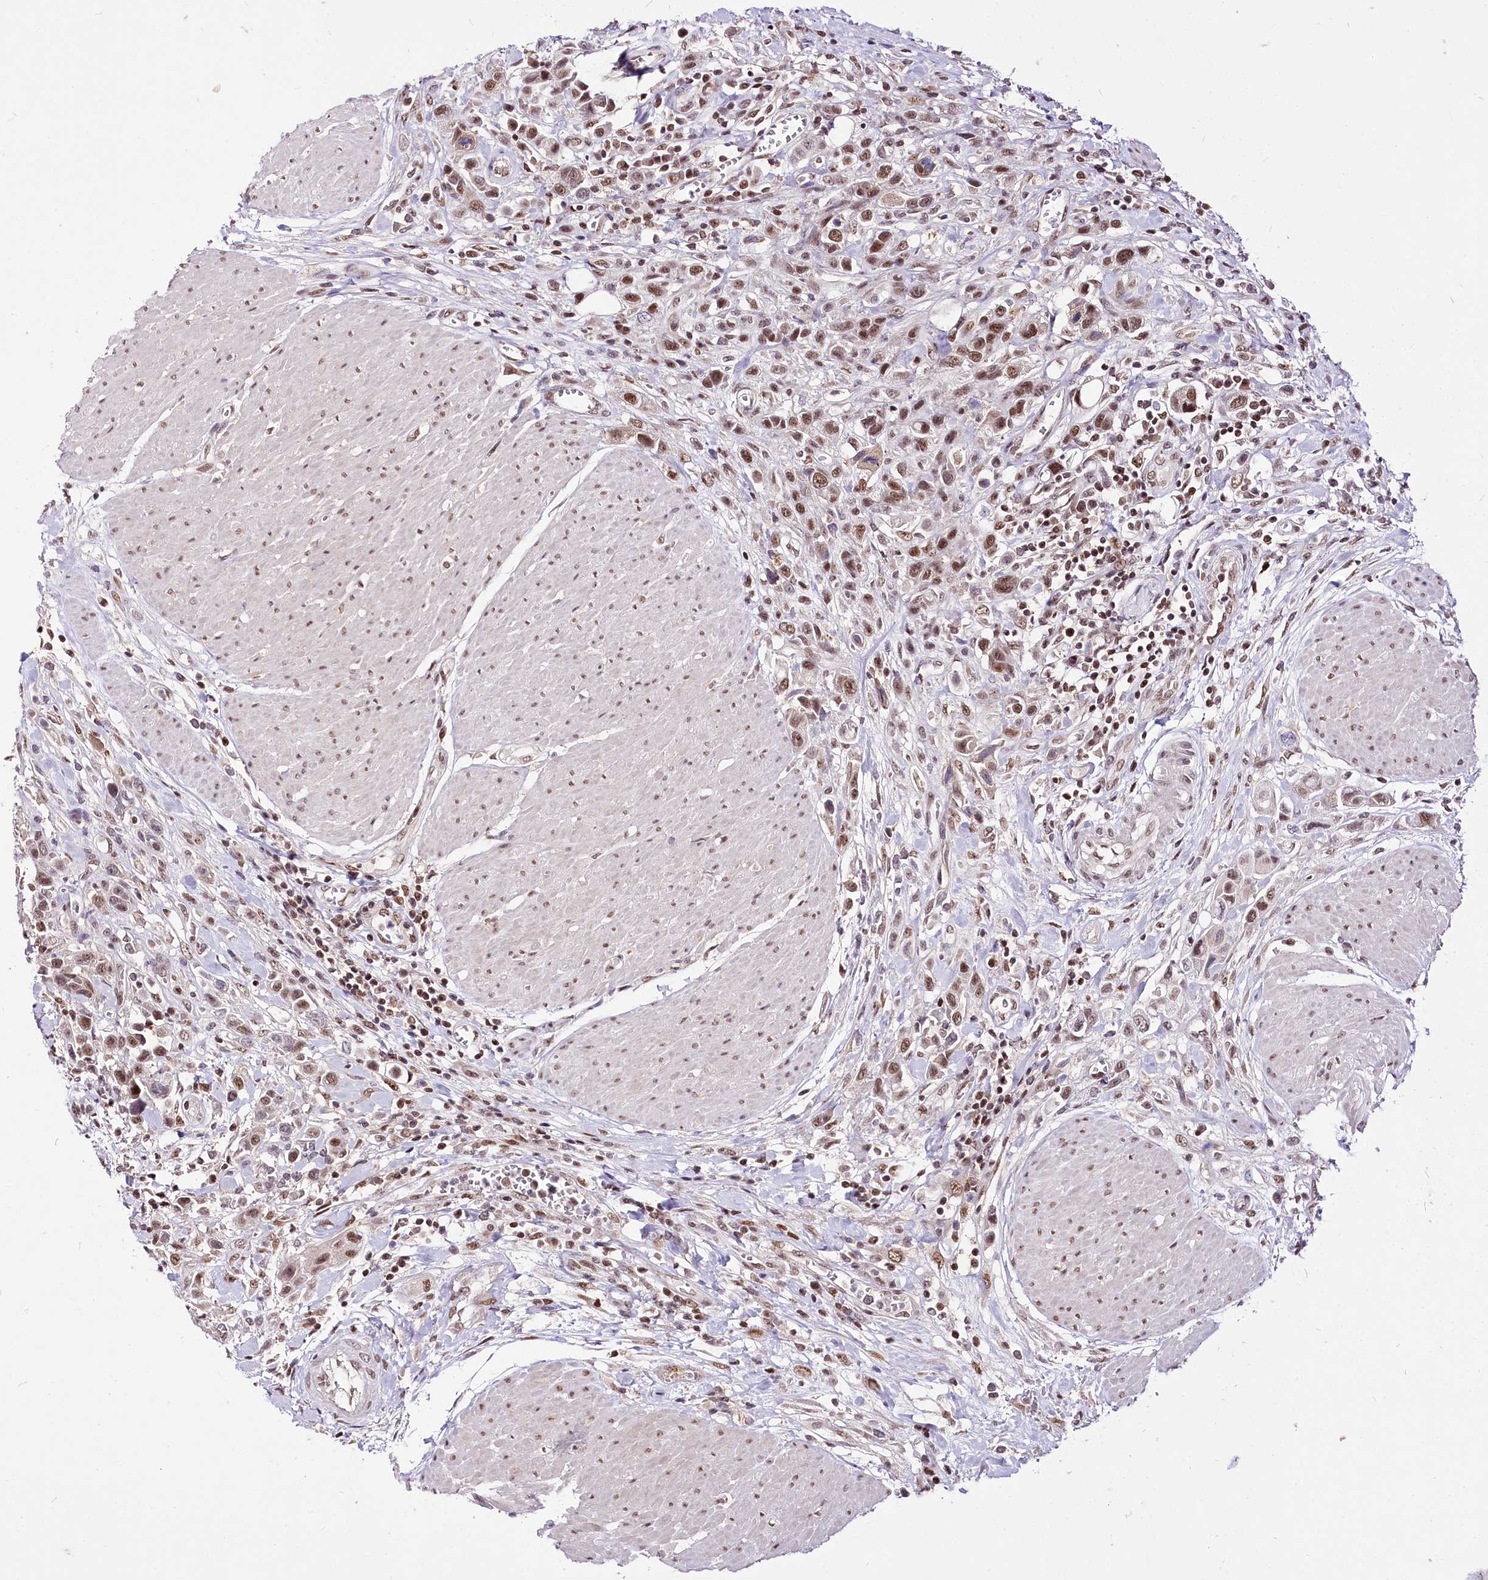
{"staining": {"intensity": "moderate", "quantity": ">75%", "location": "nuclear"}, "tissue": "urothelial cancer", "cell_type": "Tumor cells", "image_type": "cancer", "snomed": [{"axis": "morphology", "description": "Urothelial carcinoma, High grade"}, {"axis": "topography", "description": "Urinary bladder"}], "caption": "This photomicrograph displays immunohistochemistry staining of human urothelial cancer, with medium moderate nuclear positivity in about >75% of tumor cells.", "gene": "POLA2", "patient": {"sex": "male", "age": 50}}